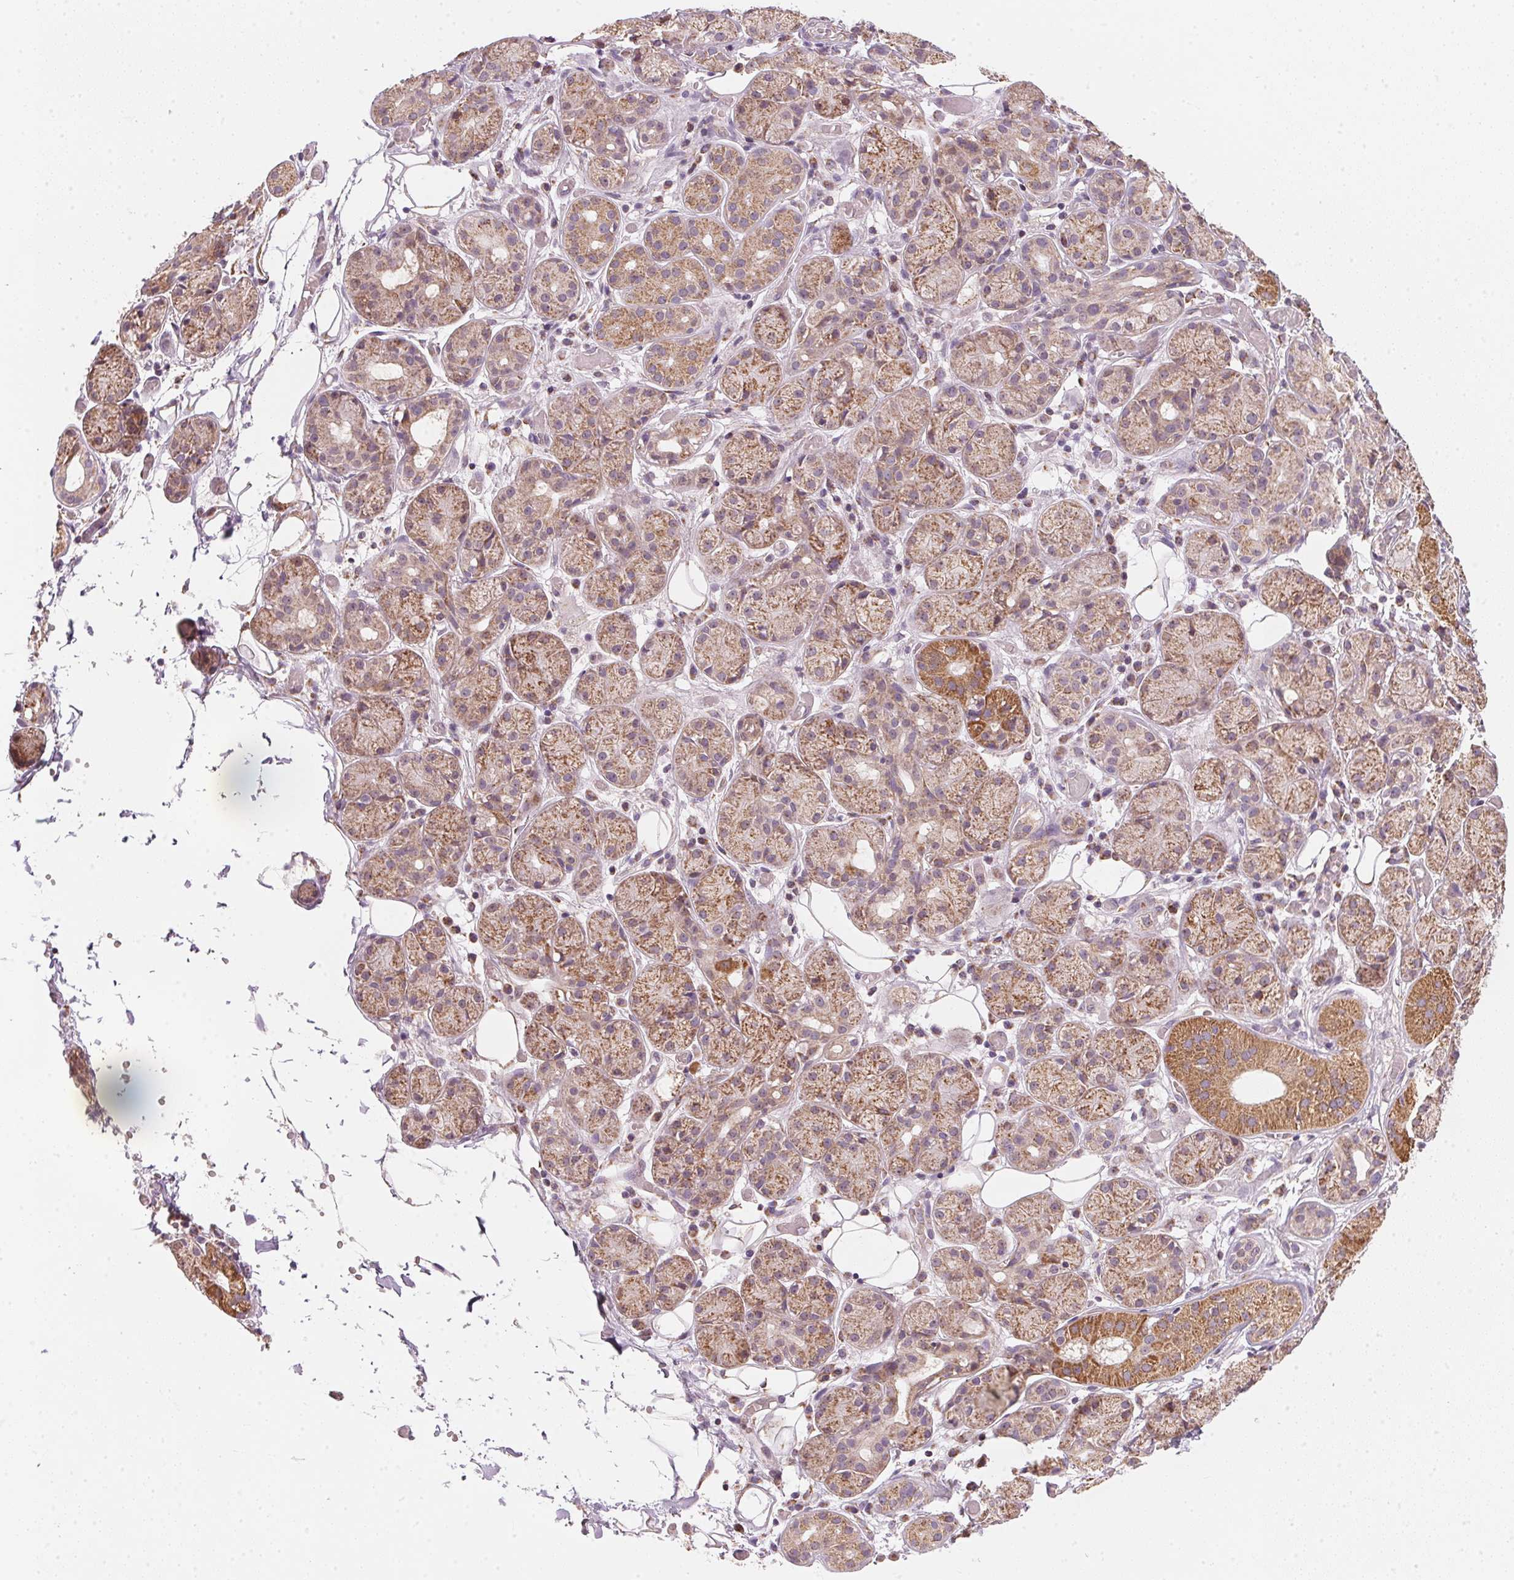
{"staining": {"intensity": "strong", "quantity": ">75%", "location": "cytoplasmic/membranous"}, "tissue": "salivary gland", "cell_type": "Glandular cells", "image_type": "normal", "snomed": [{"axis": "morphology", "description": "Normal tissue, NOS"}, {"axis": "topography", "description": "Salivary gland"}, {"axis": "topography", "description": "Peripheral nerve tissue"}], "caption": "Glandular cells display high levels of strong cytoplasmic/membranous expression in approximately >75% of cells in normal human salivary gland.", "gene": "COQ7", "patient": {"sex": "male", "age": 71}}